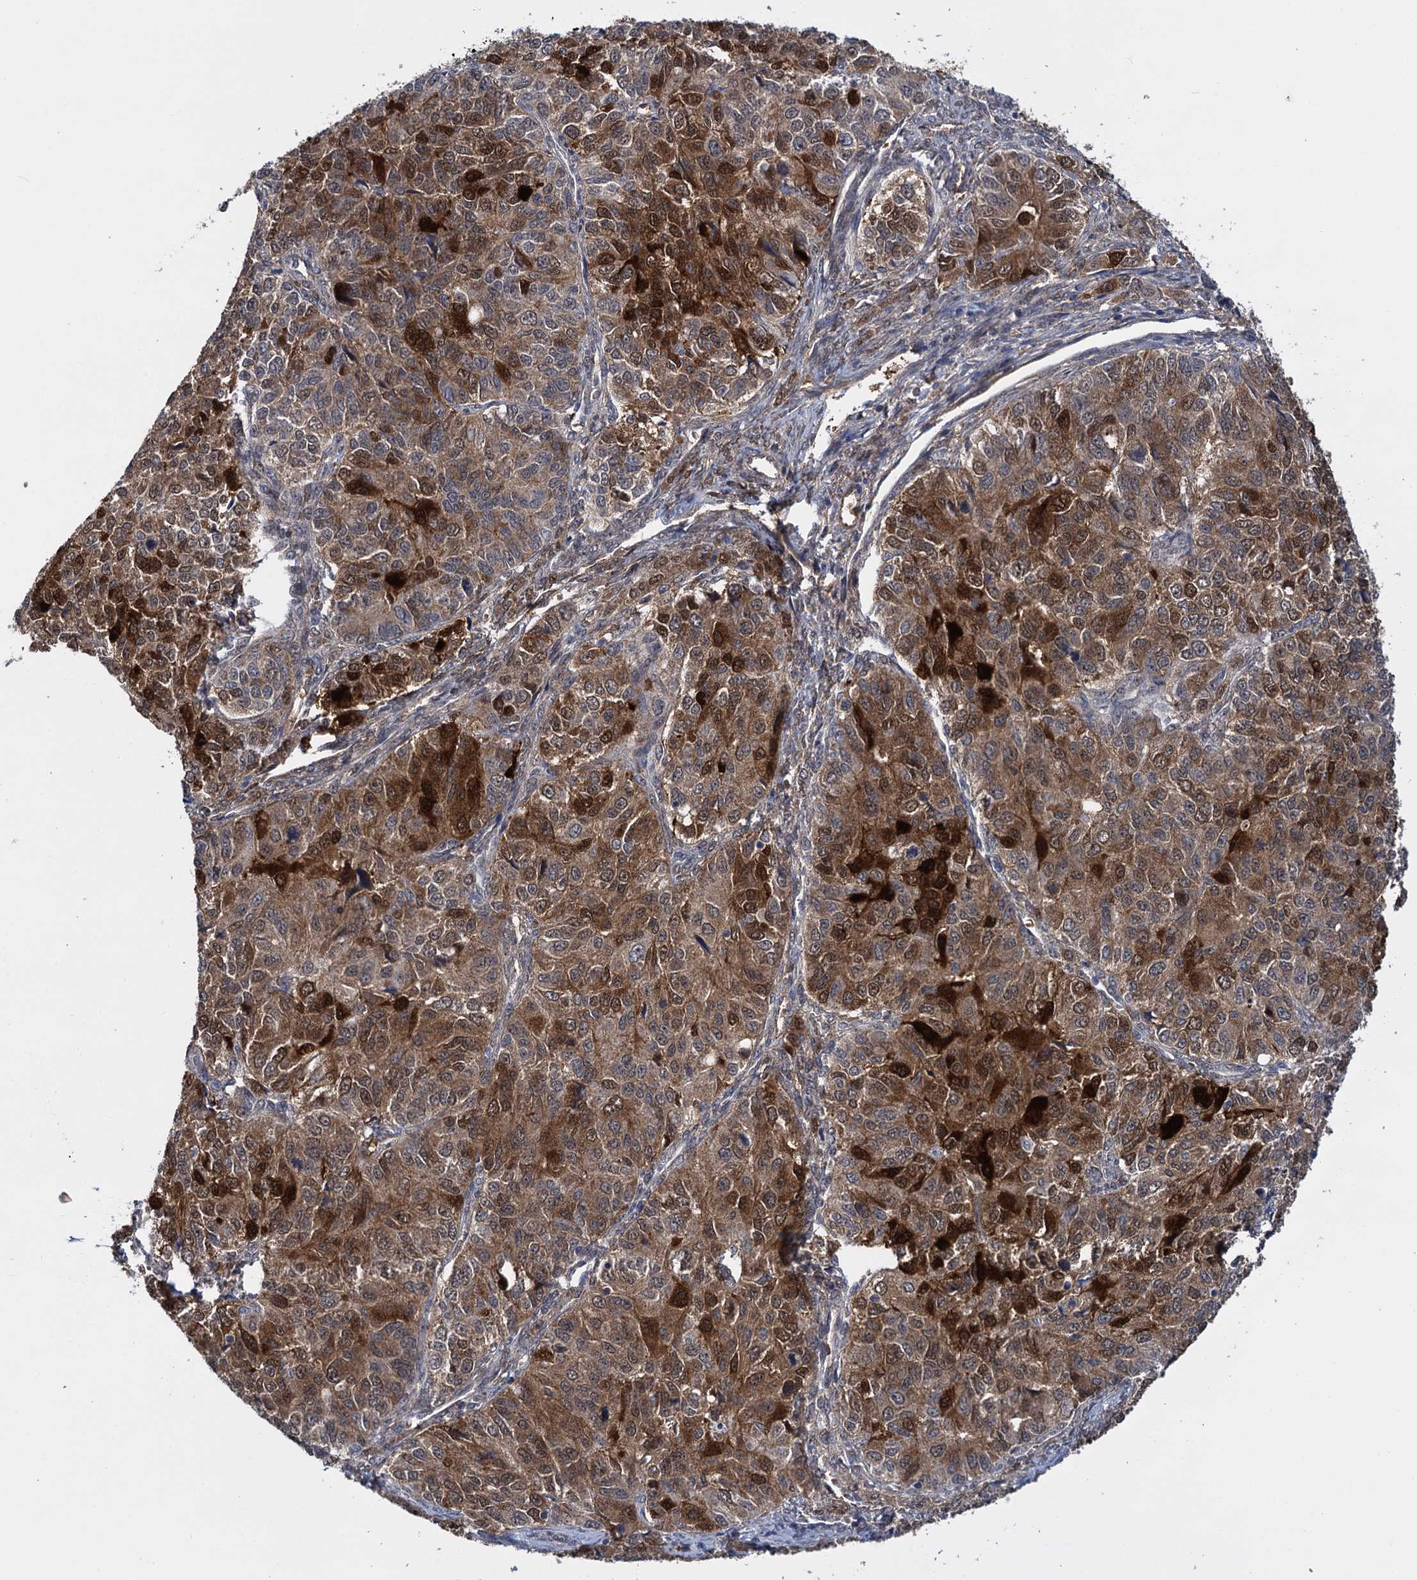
{"staining": {"intensity": "strong", "quantity": "25%-75%", "location": "cytoplasmic/membranous,nuclear"}, "tissue": "ovarian cancer", "cell_type": "Tumor cells", "image_type": "cancer", "snomed": [{"axis": "morphology", "description": "Carcinoma, endometroid"}, {"axis": "topography", "description": "Ovary"}], "caption": "A histopathology image showing strong cytoplasmic/membranous and nuclear expression in approximately 25%-75% of tumor cells in endometroid carcinoma (ovarian), as visualized by brown immunohistochemical staining.", "gene": "GLO1", "patient": {"sex": "female", "age": 51}}